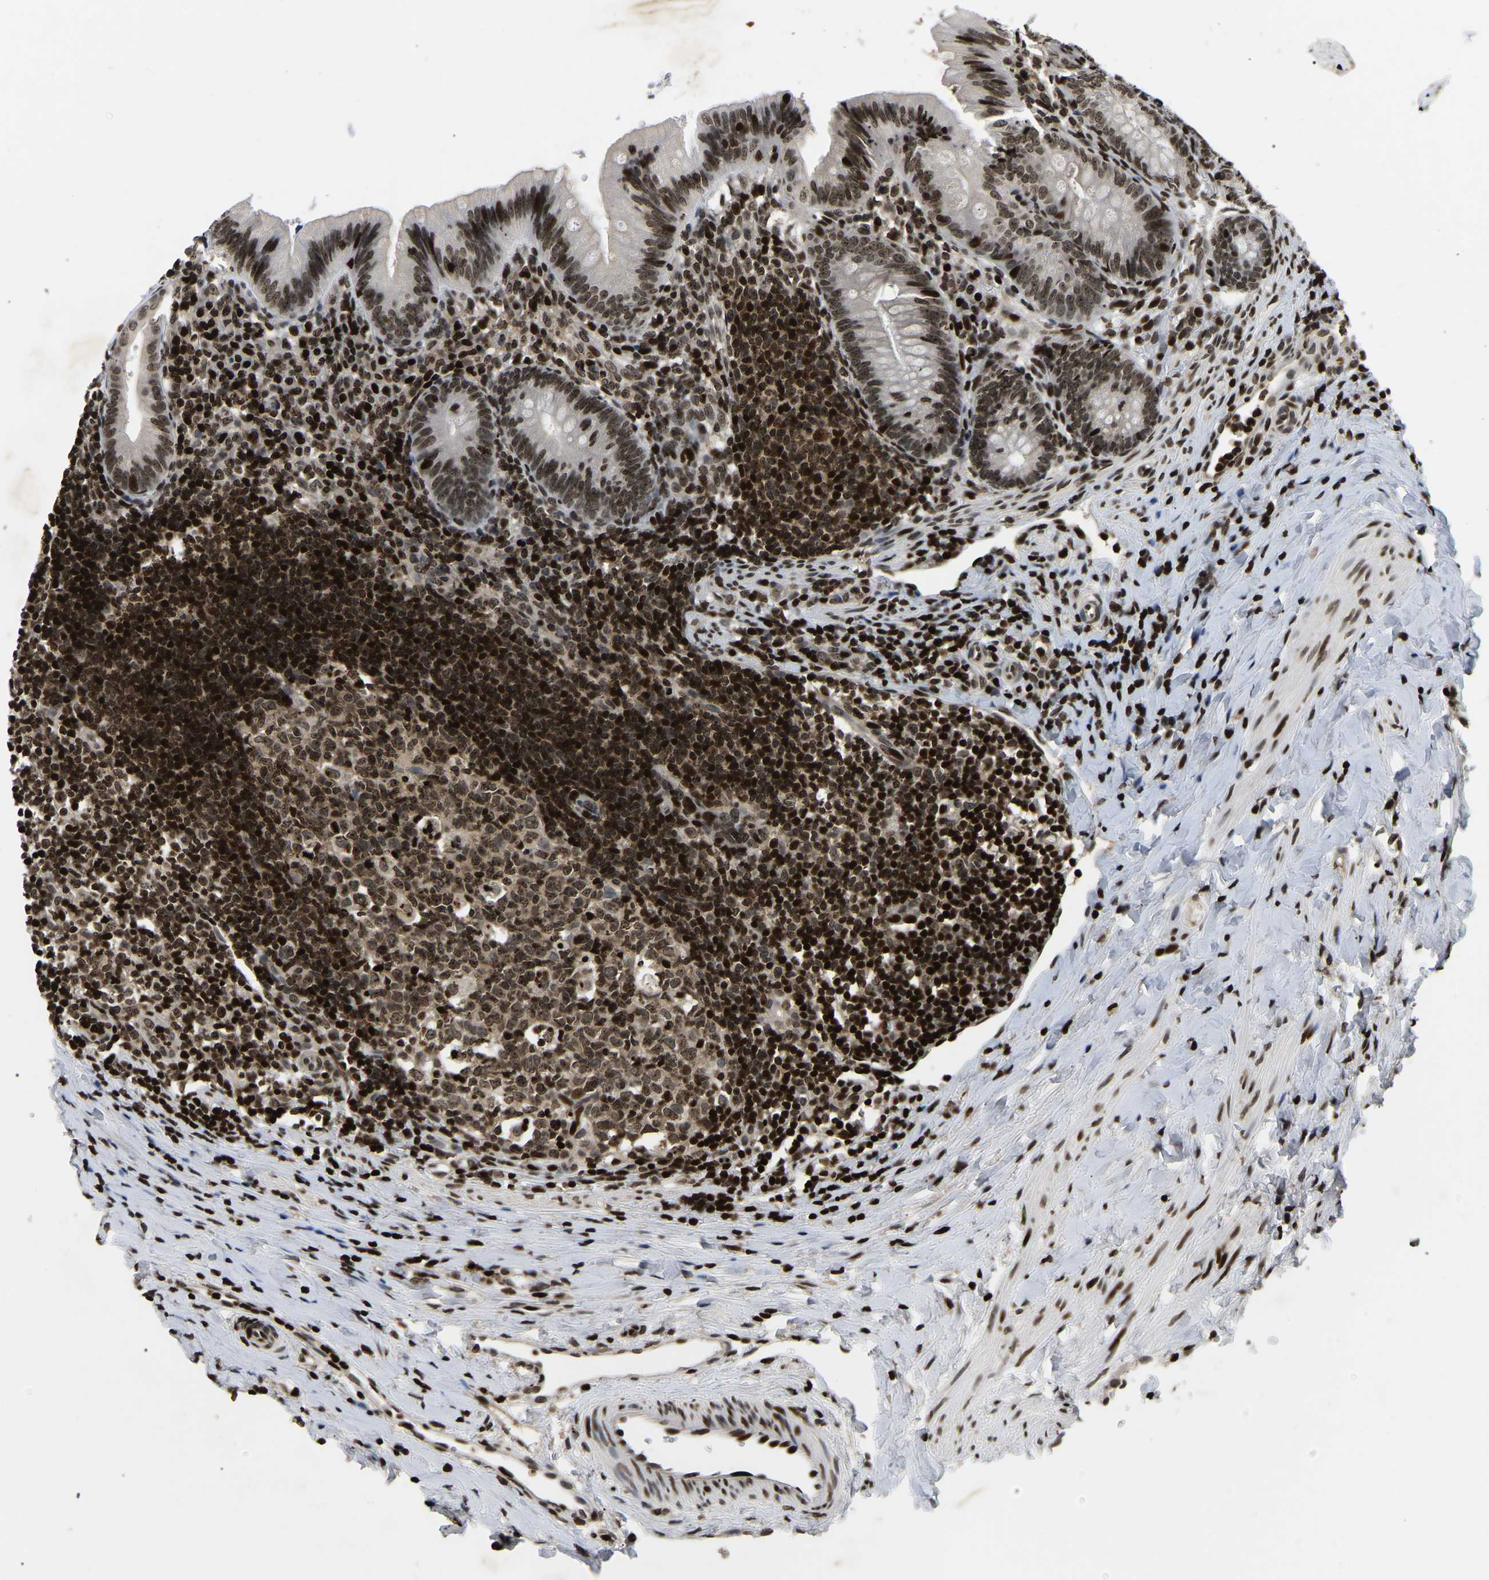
{"staining": {"intensity": "strong", "quantity": ">75%", "location": "nuclear"}, "tissue": "appendix", "cell_type": "Glandular cells", "image_type": "normal", "snomed": [{"axis": "morphology", "description": "Normal tissue, NOS"}, {"axis": "topography", "description": "Appendix"}], "caption": "Immunohistochemistry (DAB (3,3'-diaminobenzidine)) staining of unremarkable appendix displays strong nuclear protein expression in approximately >75% of glandular cells.", "gene": "LRRC61", "patient": {"sex": "male", "age": 1}}